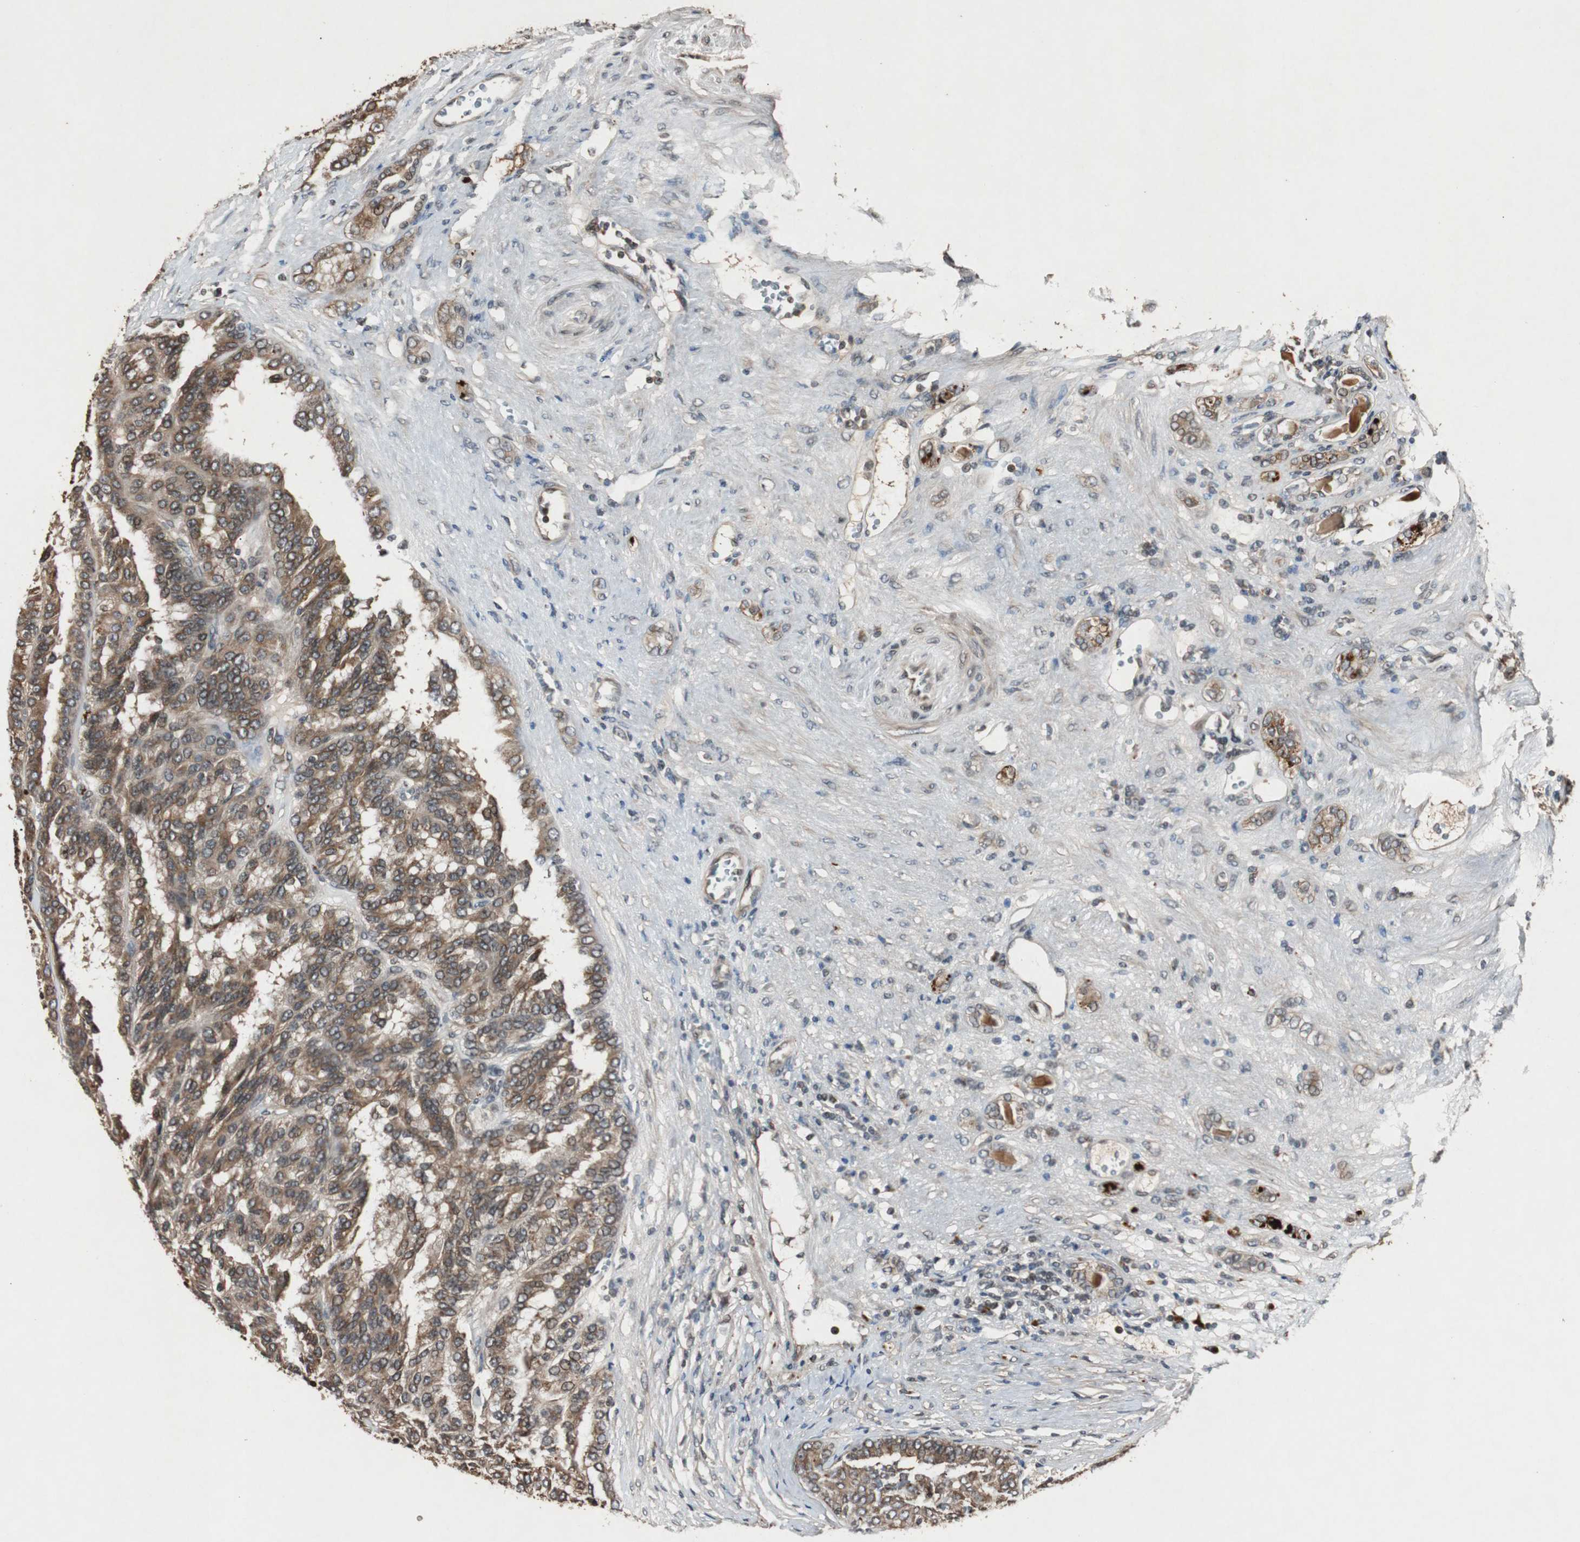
{"staining": {"intensity": "moderate", "quantity": ">75%", "location": "cytoplasmic/membranous"}, "tissue": "renal cancer", "cell_type": "Tumor cells", "image_type": "cancer", "snomed": [{"axis": "morphology", "description": "Adenocarcinoma, NOS"}, {"axis": "topography", "description": "Kidney"}], "caption": "Human renal adenocarcinoma stained for a protein (brown) displays moderate cytoplasmic/membranous positive positivity in about >75% of tumor cells.", "gene": "SLIT2", "patient": {"sex": "male", "age": 46}}